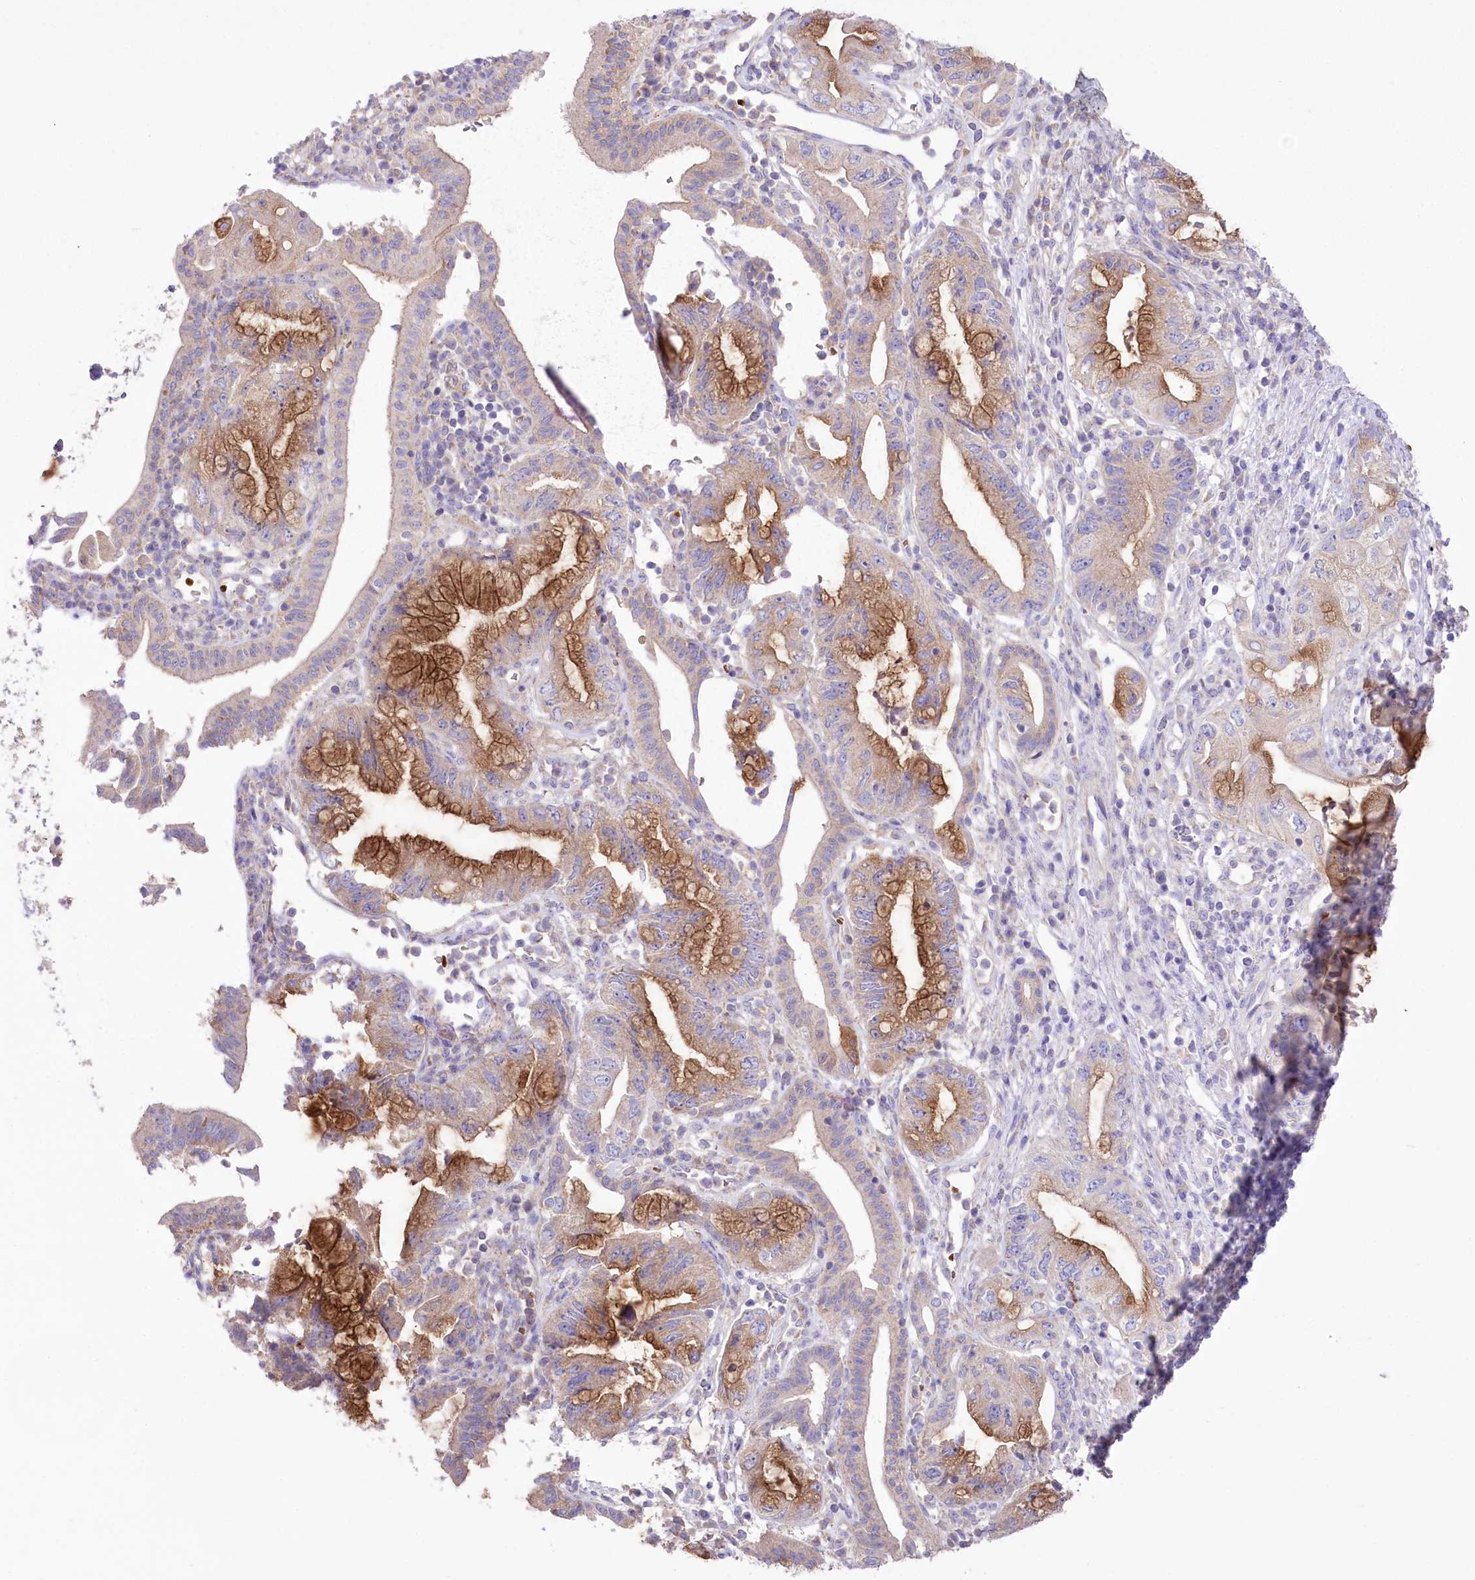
{"staining": {"intensity": "moderate", "quantity": "25%-75%", "location": "cytoplasmic/membranous"}, "tissue": "pancreatic cancer", "cell_type": "Tumor cells", "image_type": "cancer", "snomed": [{"axis": "morphology", "description": "Adenocarcinoma, NOS"}, {"axis": "topography", "description": "Pancreas"}], "caption": "DAB (3,3'-diaminobenzidine) immunohistochemical staining of pancreatic cancer (adenocarcinoma) shows moderate cytoplasmic/membranous protein staining in about 25%-75% of tumor cells. (IHC, brightfield microscopy, high magnification).", "gene": "PRSS53", "patient": {"sex": "female", "age": 73}}